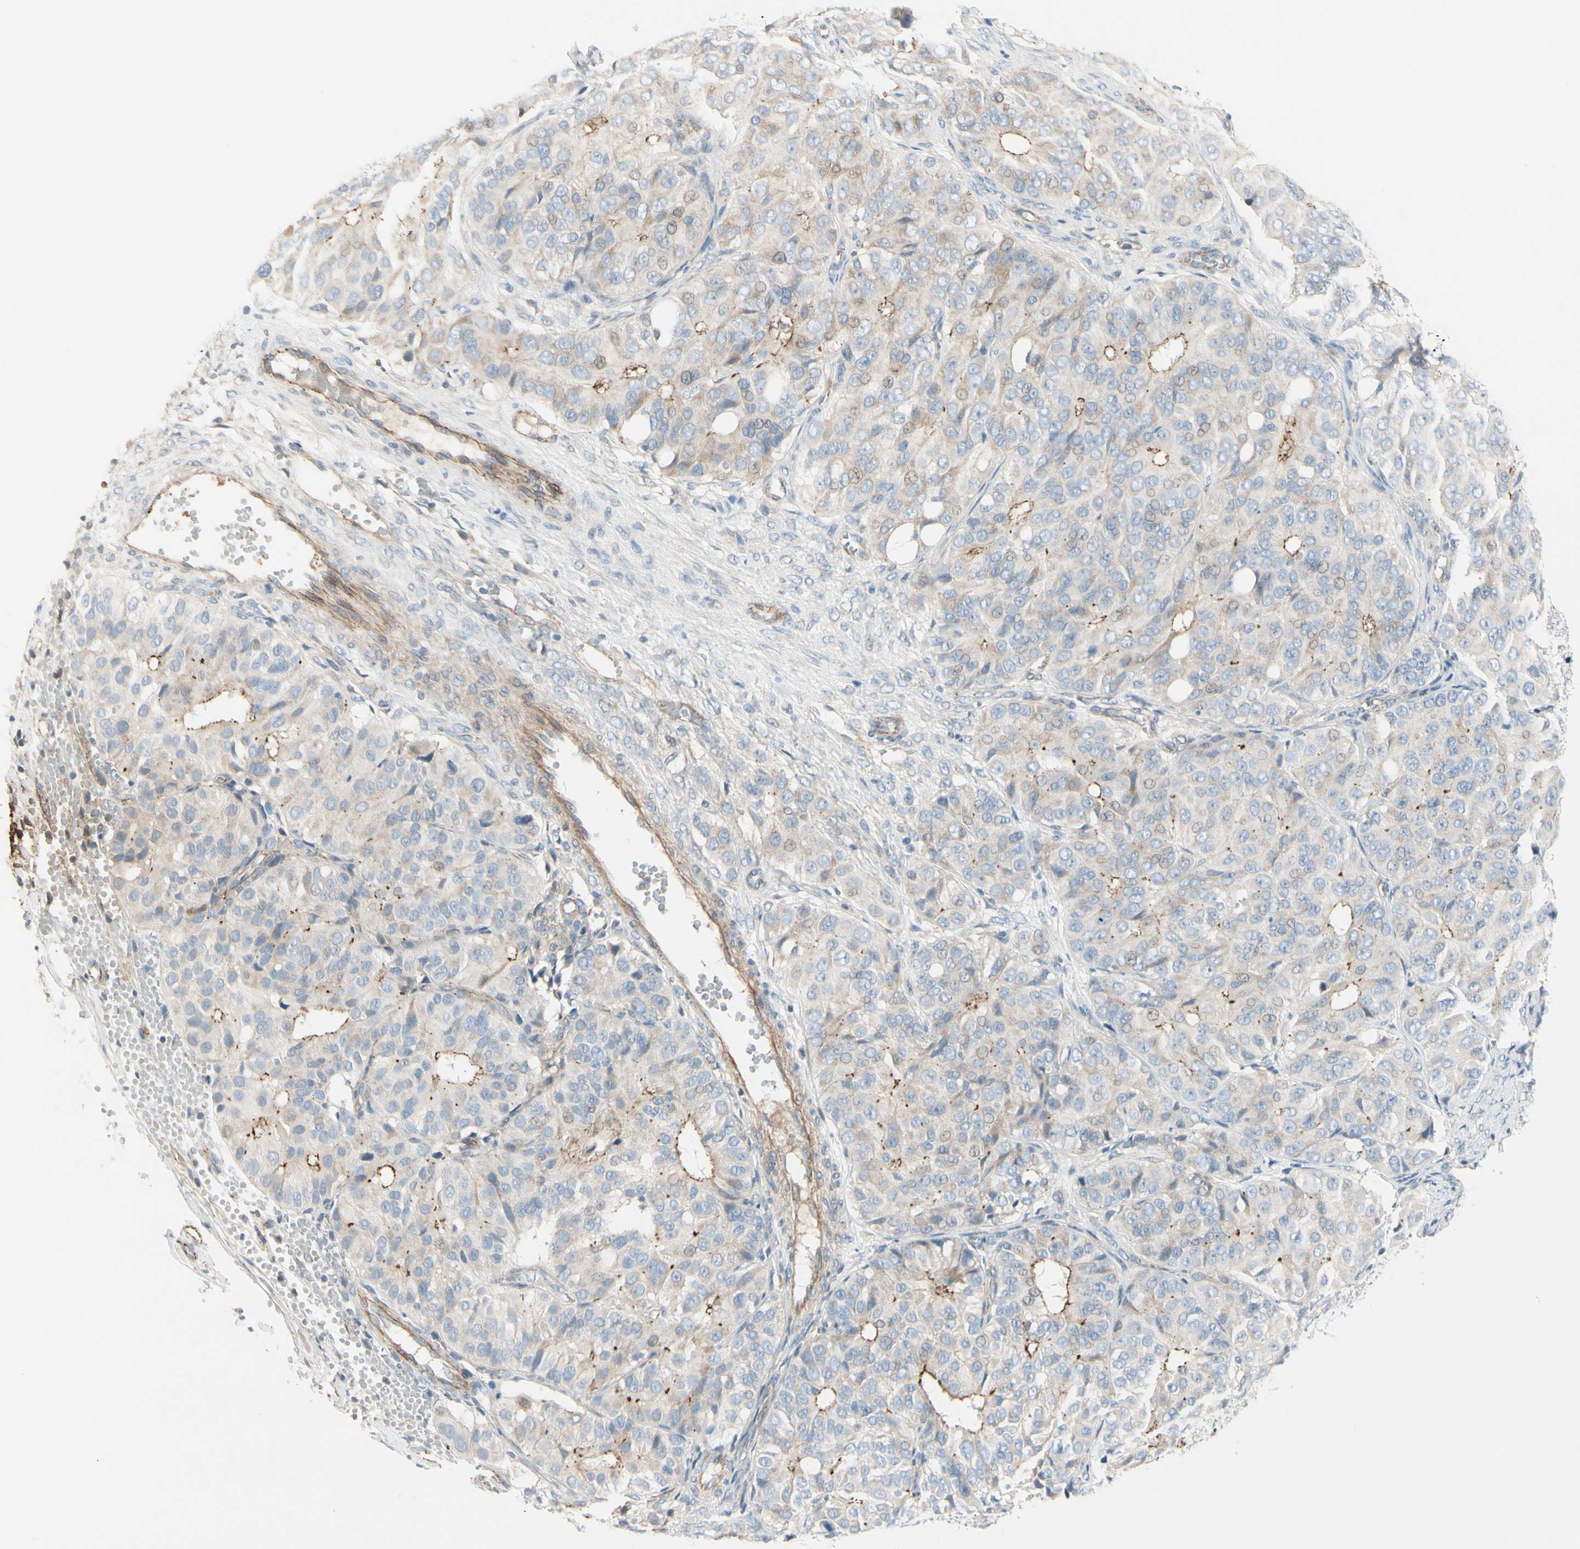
{"staining": {"intensity": "weak", "quantity": "25%-75%", "location": "cytoplasmic/membranous"}, "tissue": "ovarian cancer", "cell_type": "Tumor cells", "image_type": "cancer", "snomed": [{"axis": "morphology", "description": "Carcinoma, endometroid"}, {"axis": "topography", "description": "Ovary"}], "caption": "The micrograph displays immunohistochemical staining of ovarian cancer (endometroid carcinoma). There is weak cytoplasmic/membranous positivity is seen in approximately 25%-75% of tumor cells. (DAB (3,3'-diaminobenzidine) = brown stain, brightfield microscopy at high magnification).", "gene": "TJP1", "patient": {"sex": "female", "age": 51}}